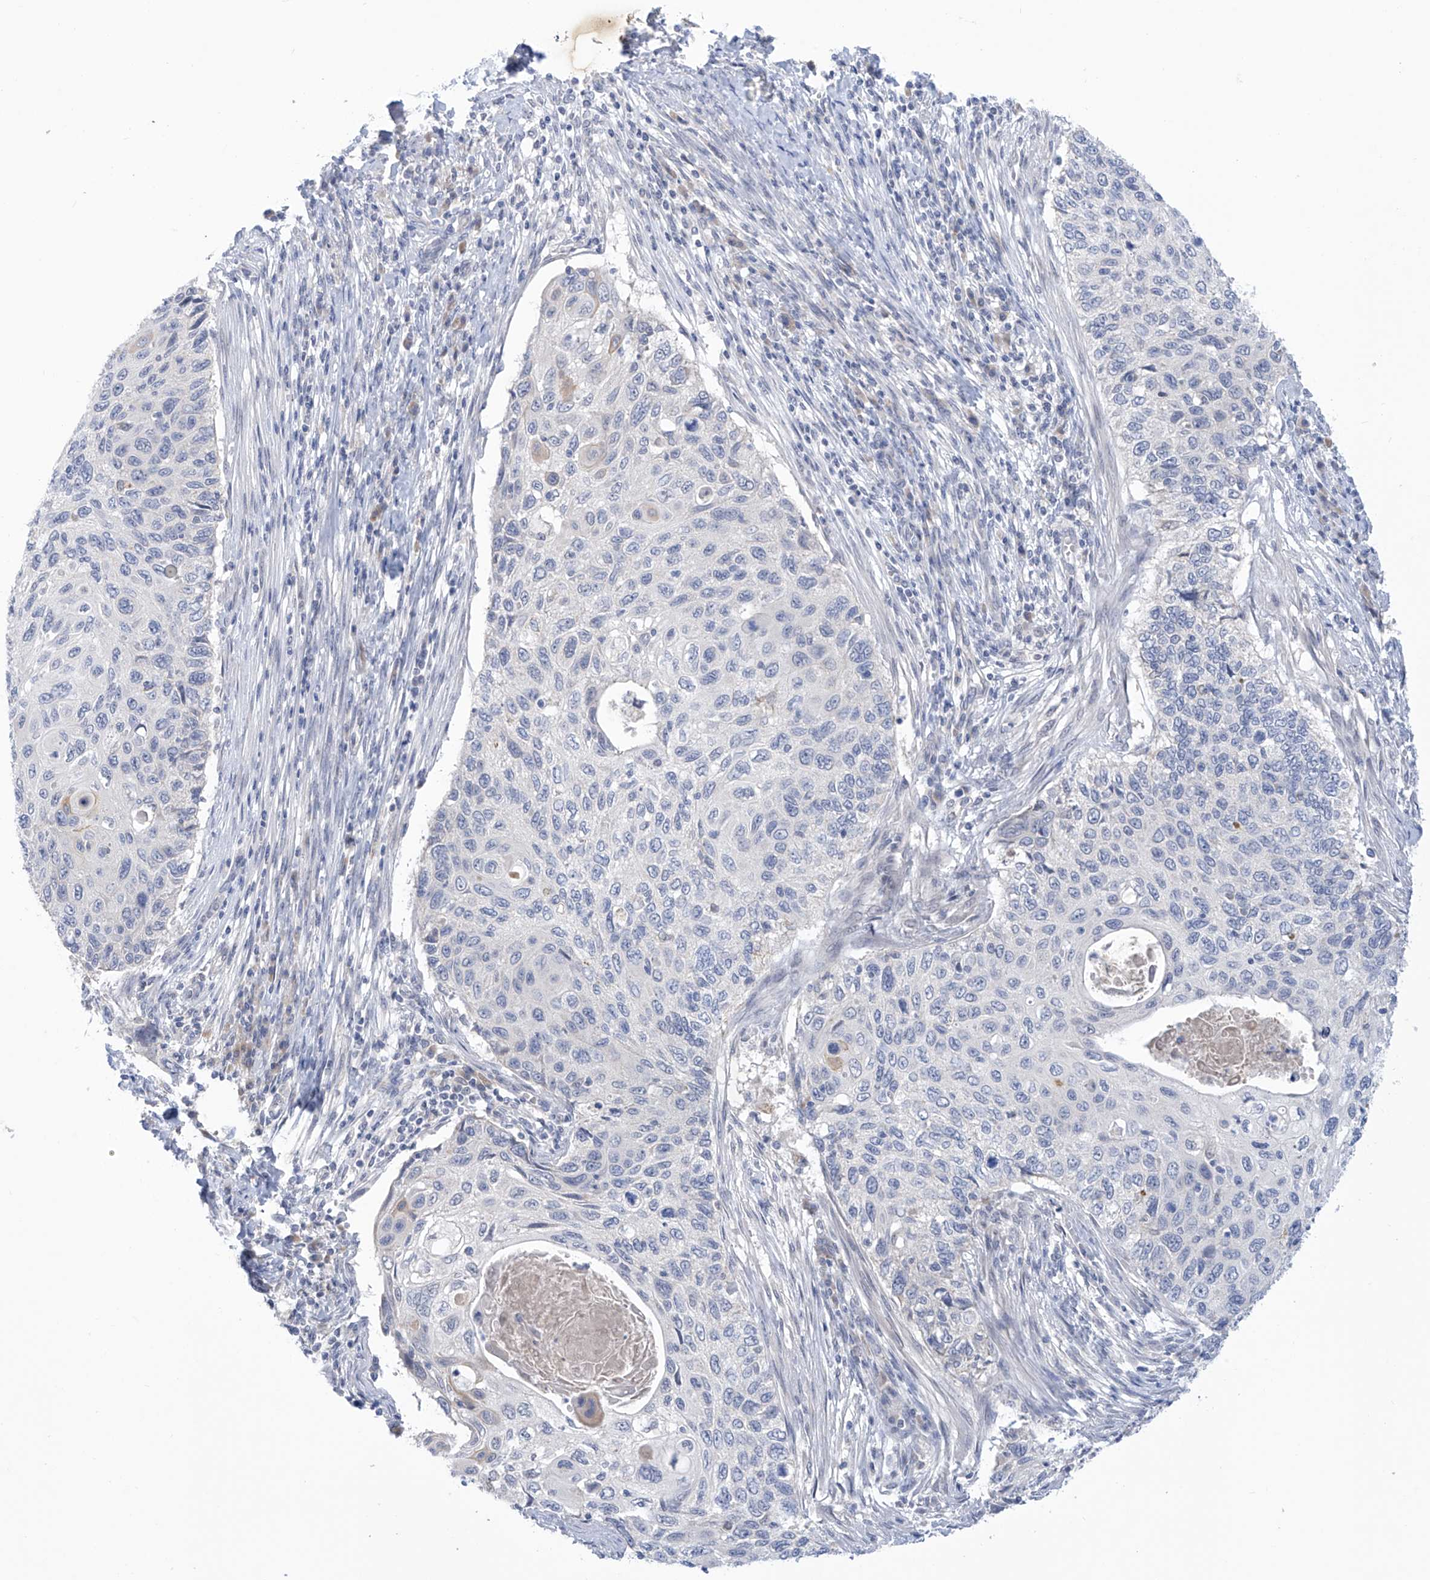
{"staining": {"intensity": "negative", "quantity": "none", "location": "none"}, "tissue": "cervical cancer", "cell_type": "Tumor cells", "image_type": "cancer", "snomed": [{"axis": "morphology", "description": "Squamous cell carcinoma, NOS"}, {"axis": "topography", "description": "Cervix"}], "caption": "Cervical squamous cell carcinoma was stained to show a protein in brown. There is no significant positivity in tumor cells. (DAB (3,3'-diaminobenzidine) immunohistochemistry (IHC), high magnification).", "gene": "IBA57", "patient": {"sex": "female", "age": 70}}